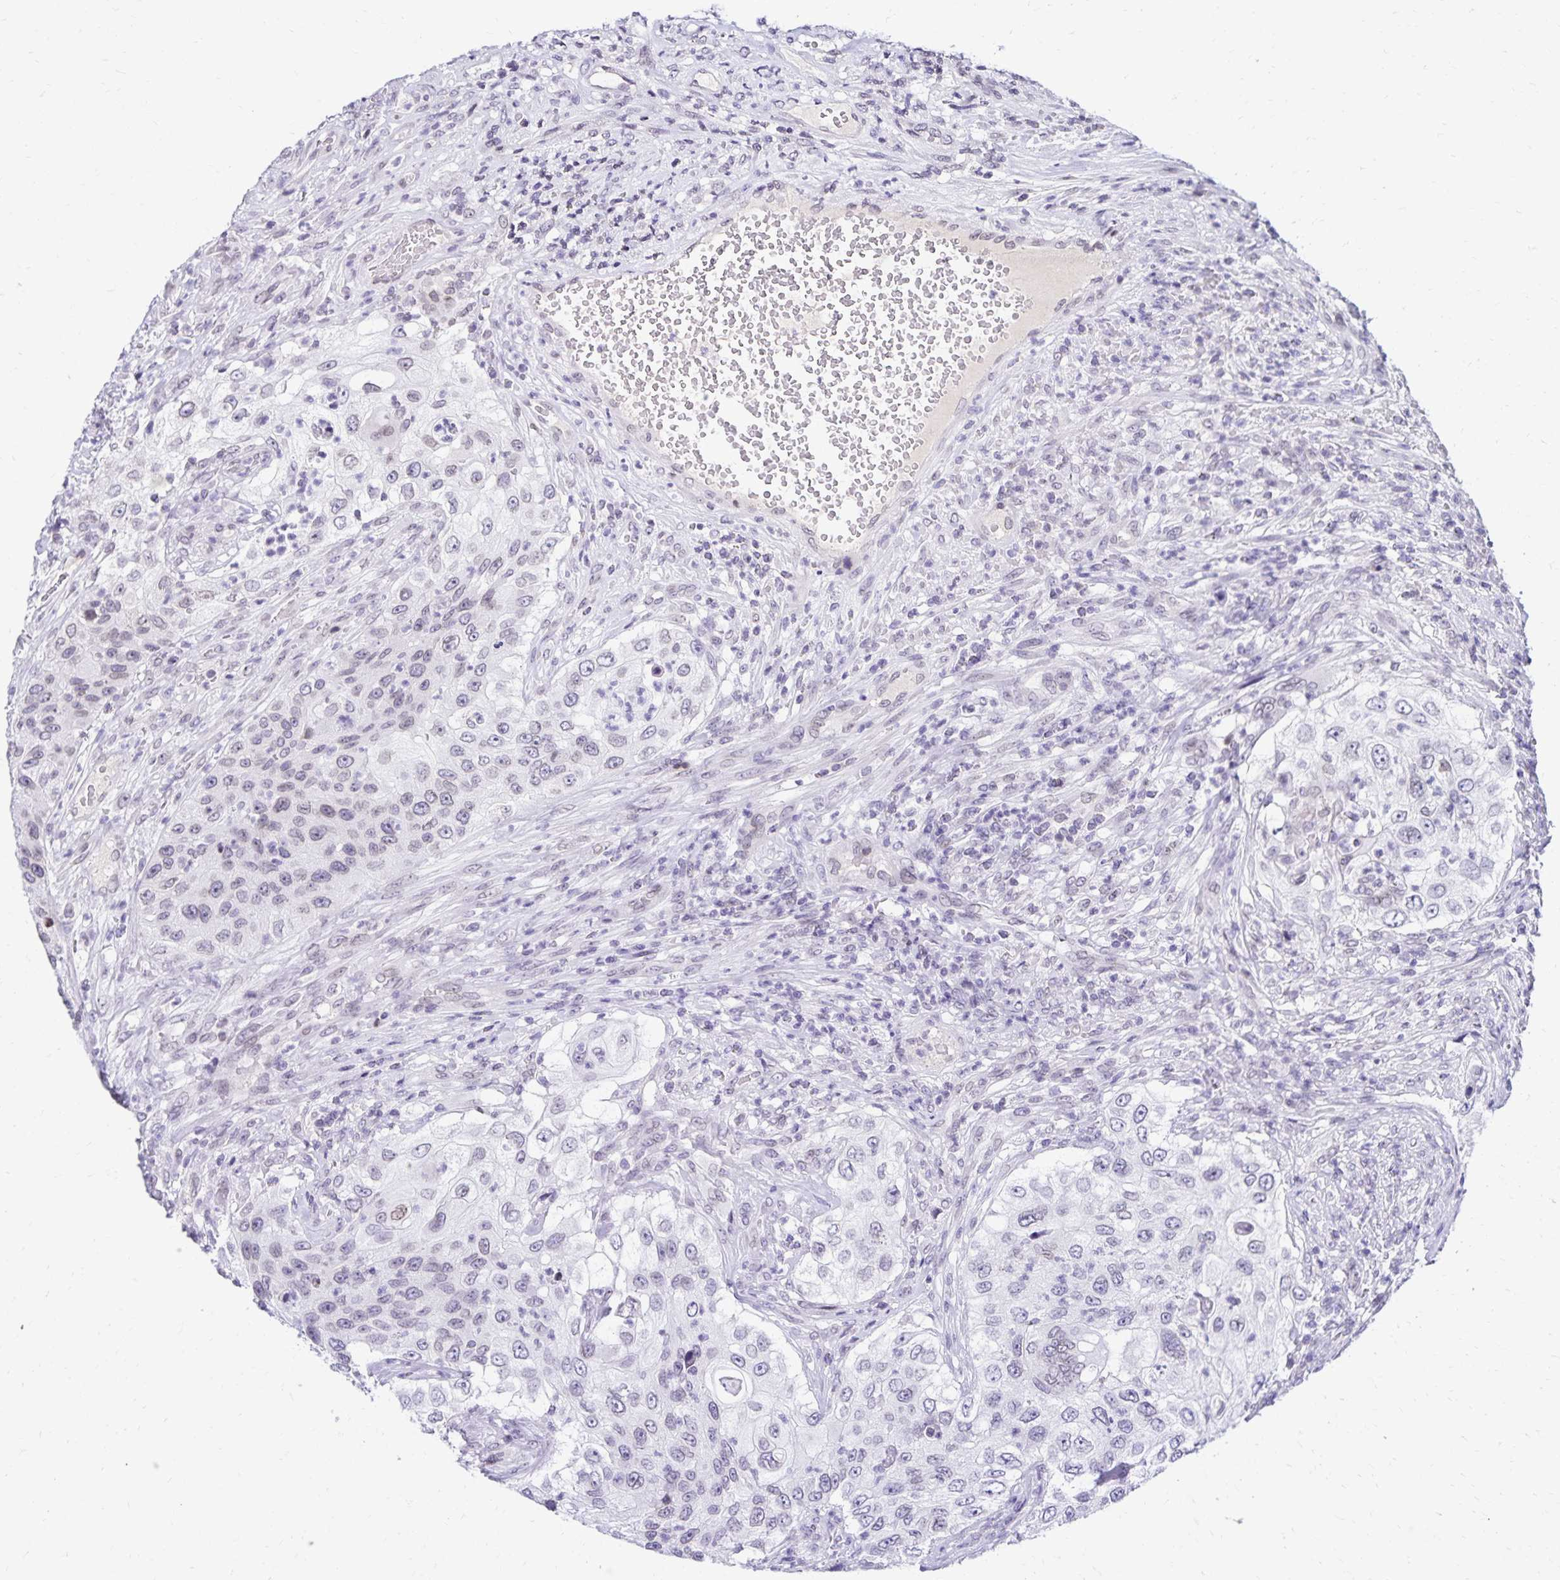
{"staining": {"intensity": "negative", "quantity": "none", "location": "none"}, "tissue": "urothelial cancer", "cell_type": "Tumor cells", "image_type": "cancer", "snomed": [{"axis": "morphology", "description": "Urothelial carcinoma, High grade"}, {"axis": "topography", "description": "Urinary bladder"}], "caption": "Urothelial carcinoma (high-grade) was stained to show a protein in brown. There is no significant positivity in tumor cells.", "gene": "FAM166C", "patient": {"sex": "female", "age": 60}}